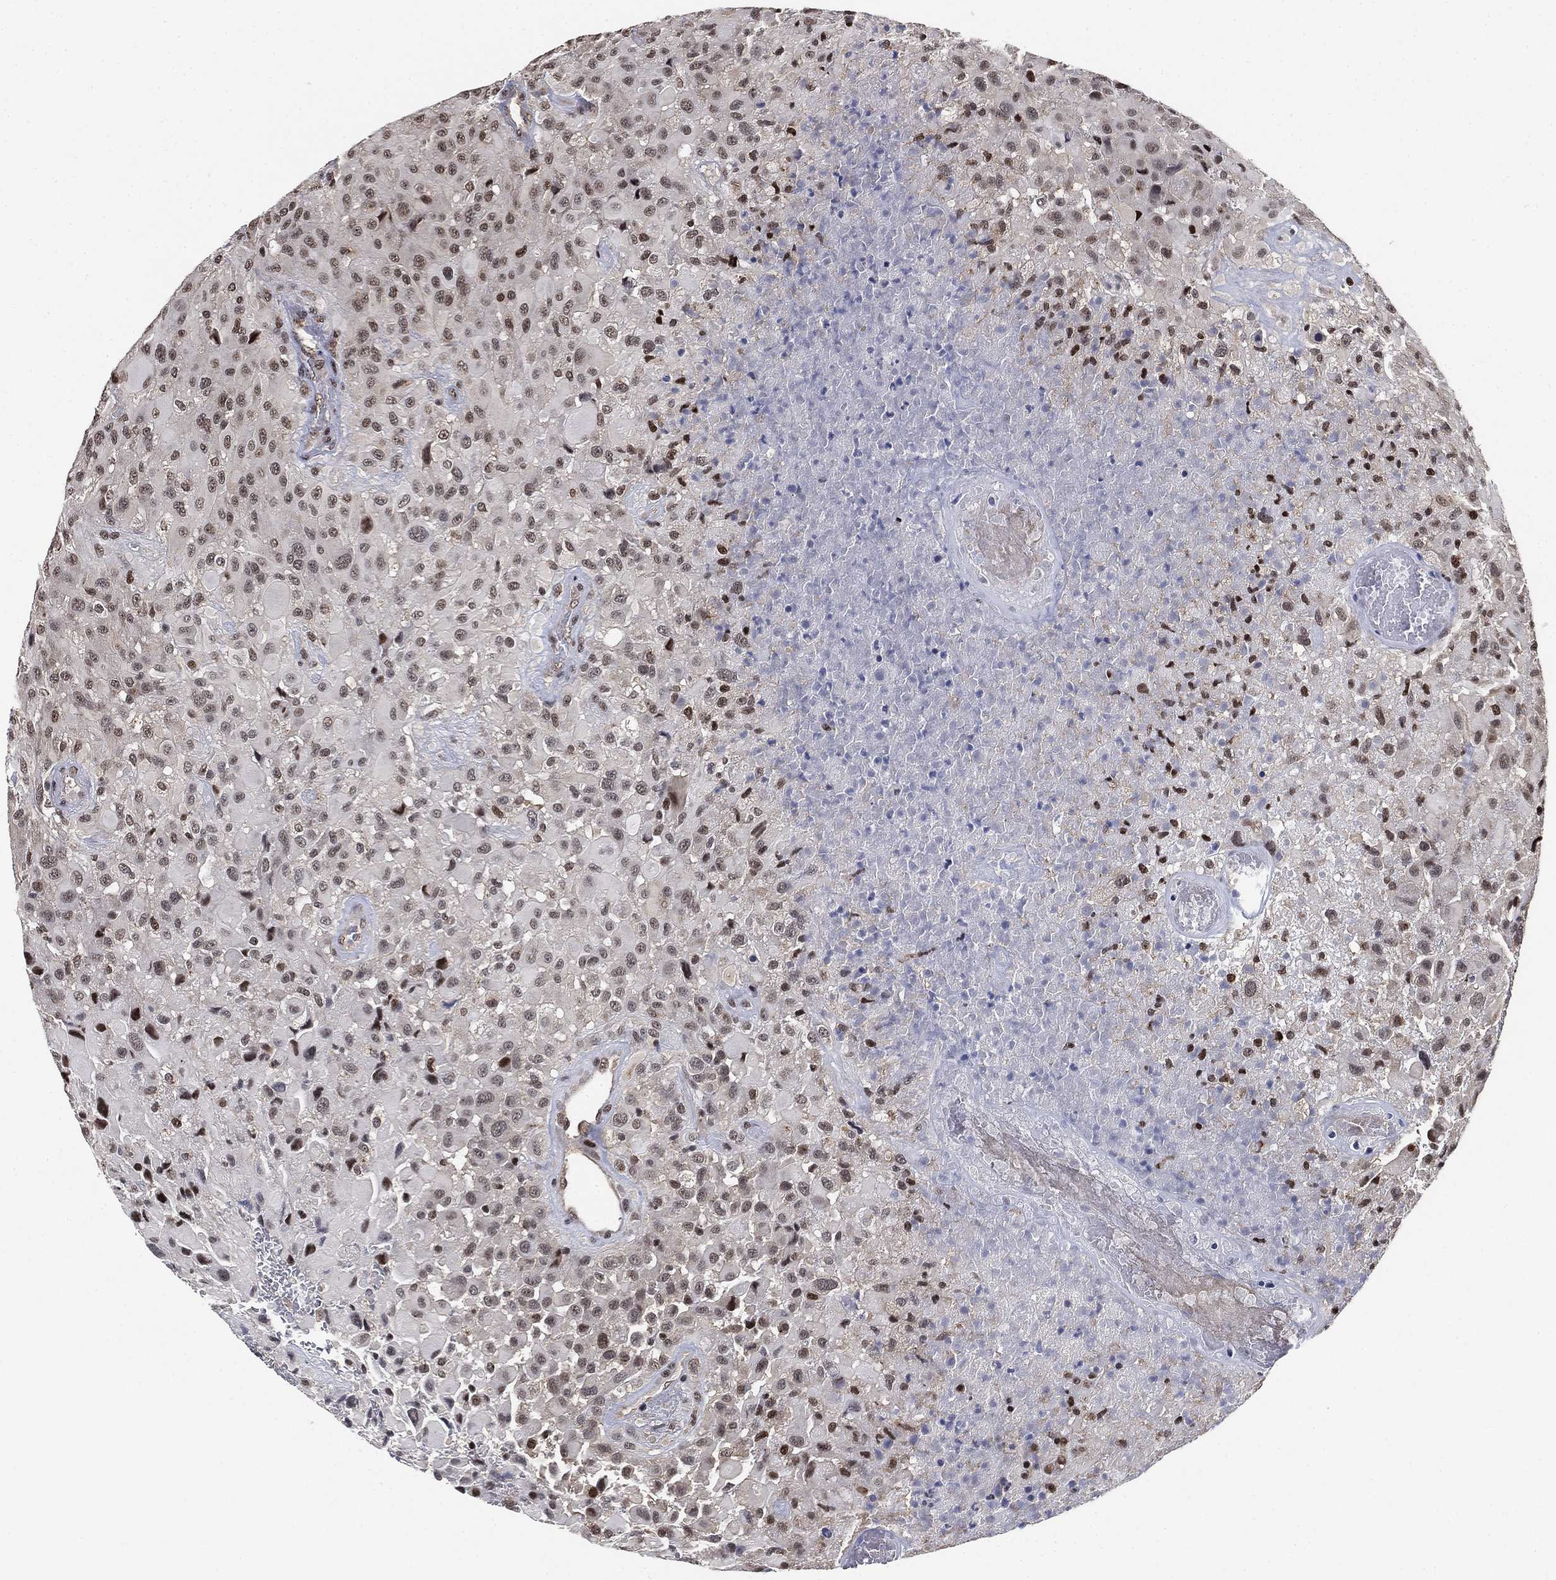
{"staining": {"intensity": "moderate", "quantity": "25%-75%", "location": "nuclear"}, "tissue": "glioma", "cell_type": "Tumor cells", "image_type": "cancer", "snomed": [{"axis": "morphology", "description": "Glioma, malignant, High grade"}, {"axis": "topography", "description": "Cerebral cortex"}], "caption": "IHC (DAB (3,3'-diaminobenzidine)) staining of glioma exhibits moderate nuclear protein positivity in about 25%-75% of tumor cells.", "gene": "ZSCAN30", "patient": {"sex": "male", "age": 35}}